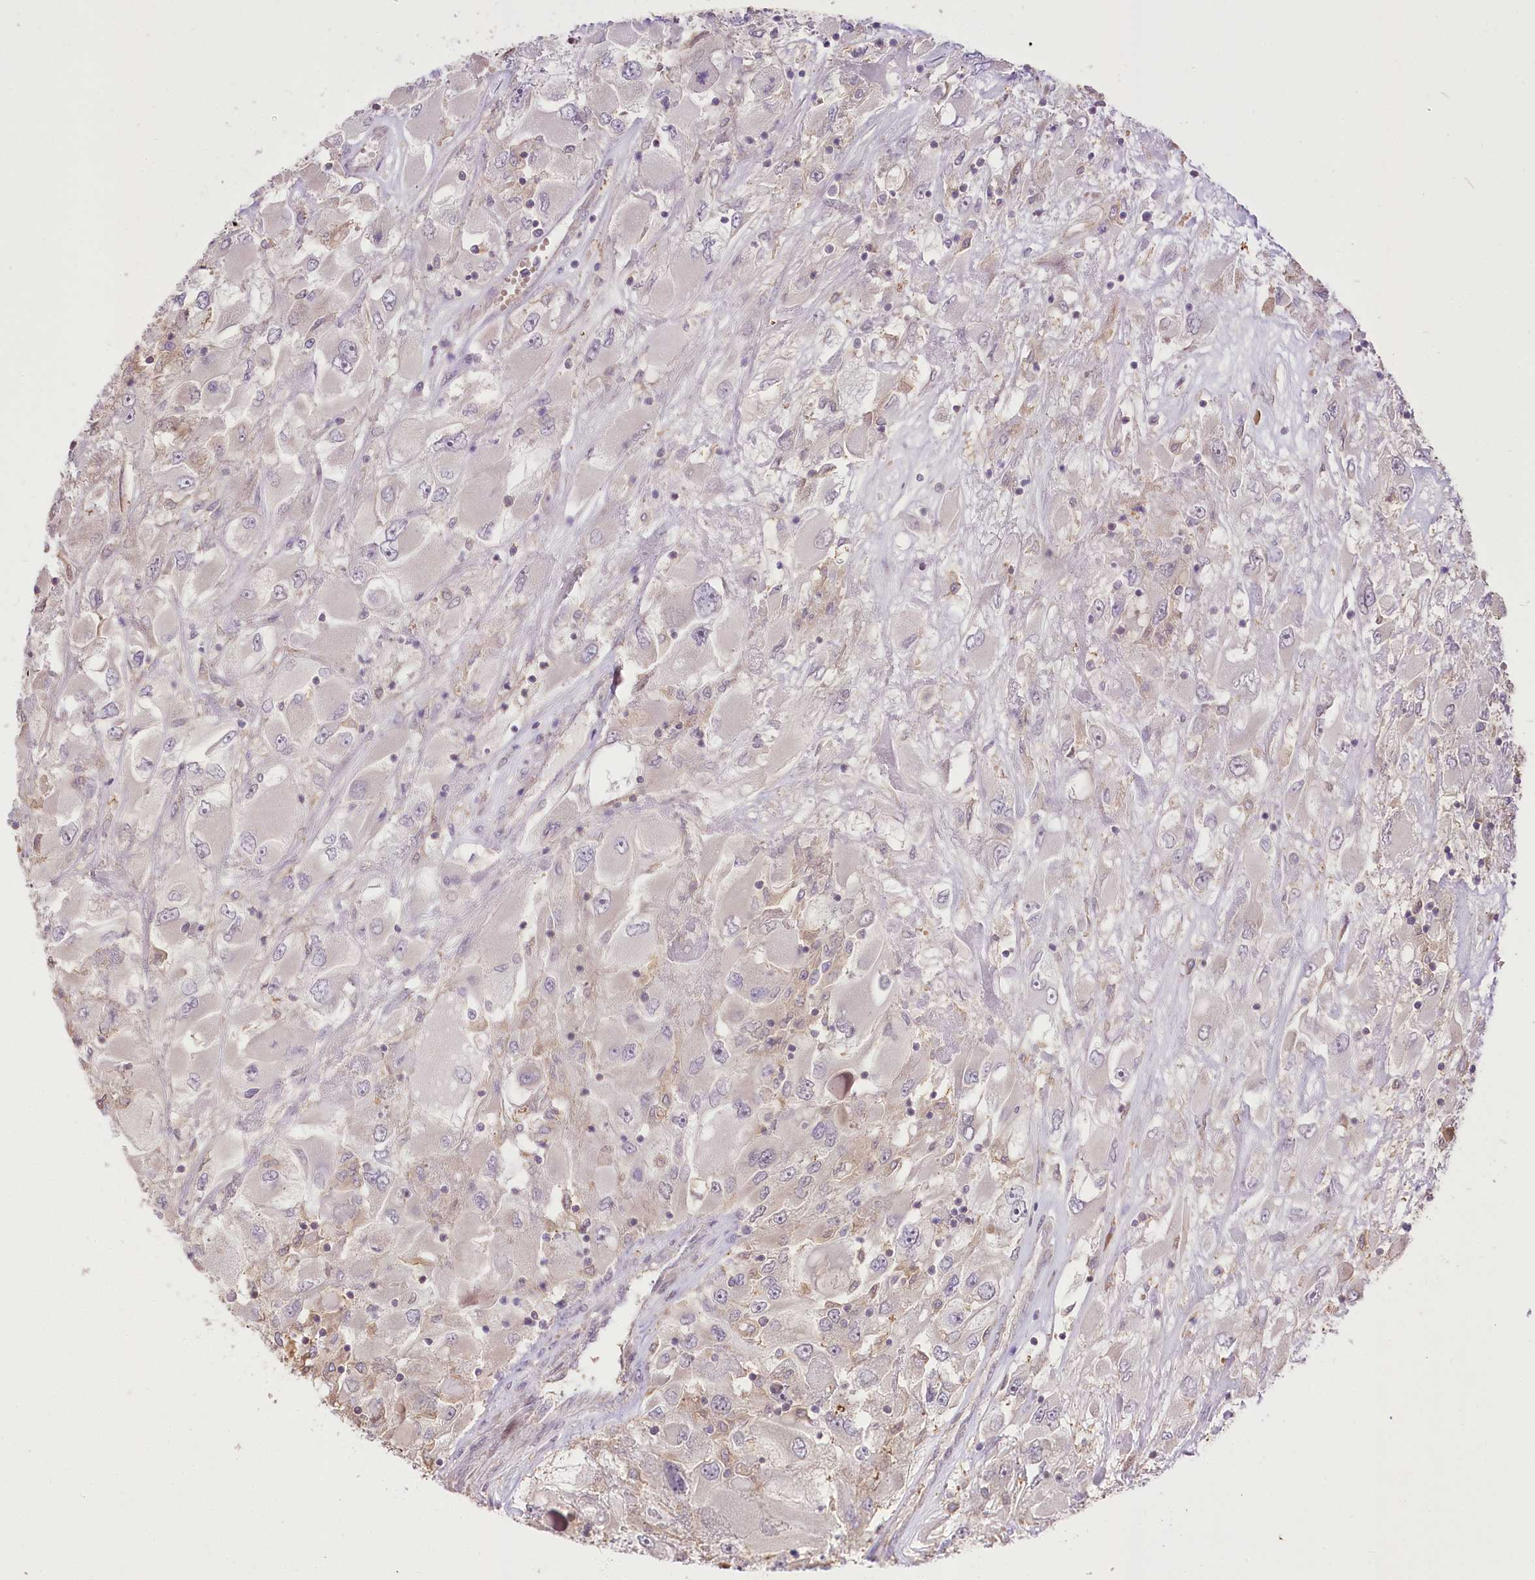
{"staining": {"intensity": "negative", "quantity": "none", "location": "none"}, "tissue": "renal cancer", "cell_type": "Tumor cells", "image_type": "cancer", "snomed": [{"axis": "morphology", "description": "Adenocarcinoma, NOS"}, {"axis": "topography", "description": "Kidney"}], "caption": "Tumor cells show no significant staining in renal adenocarcinoma.", "gene": "R3HDM2", "patient": {"sex": "female", "age": 52}}